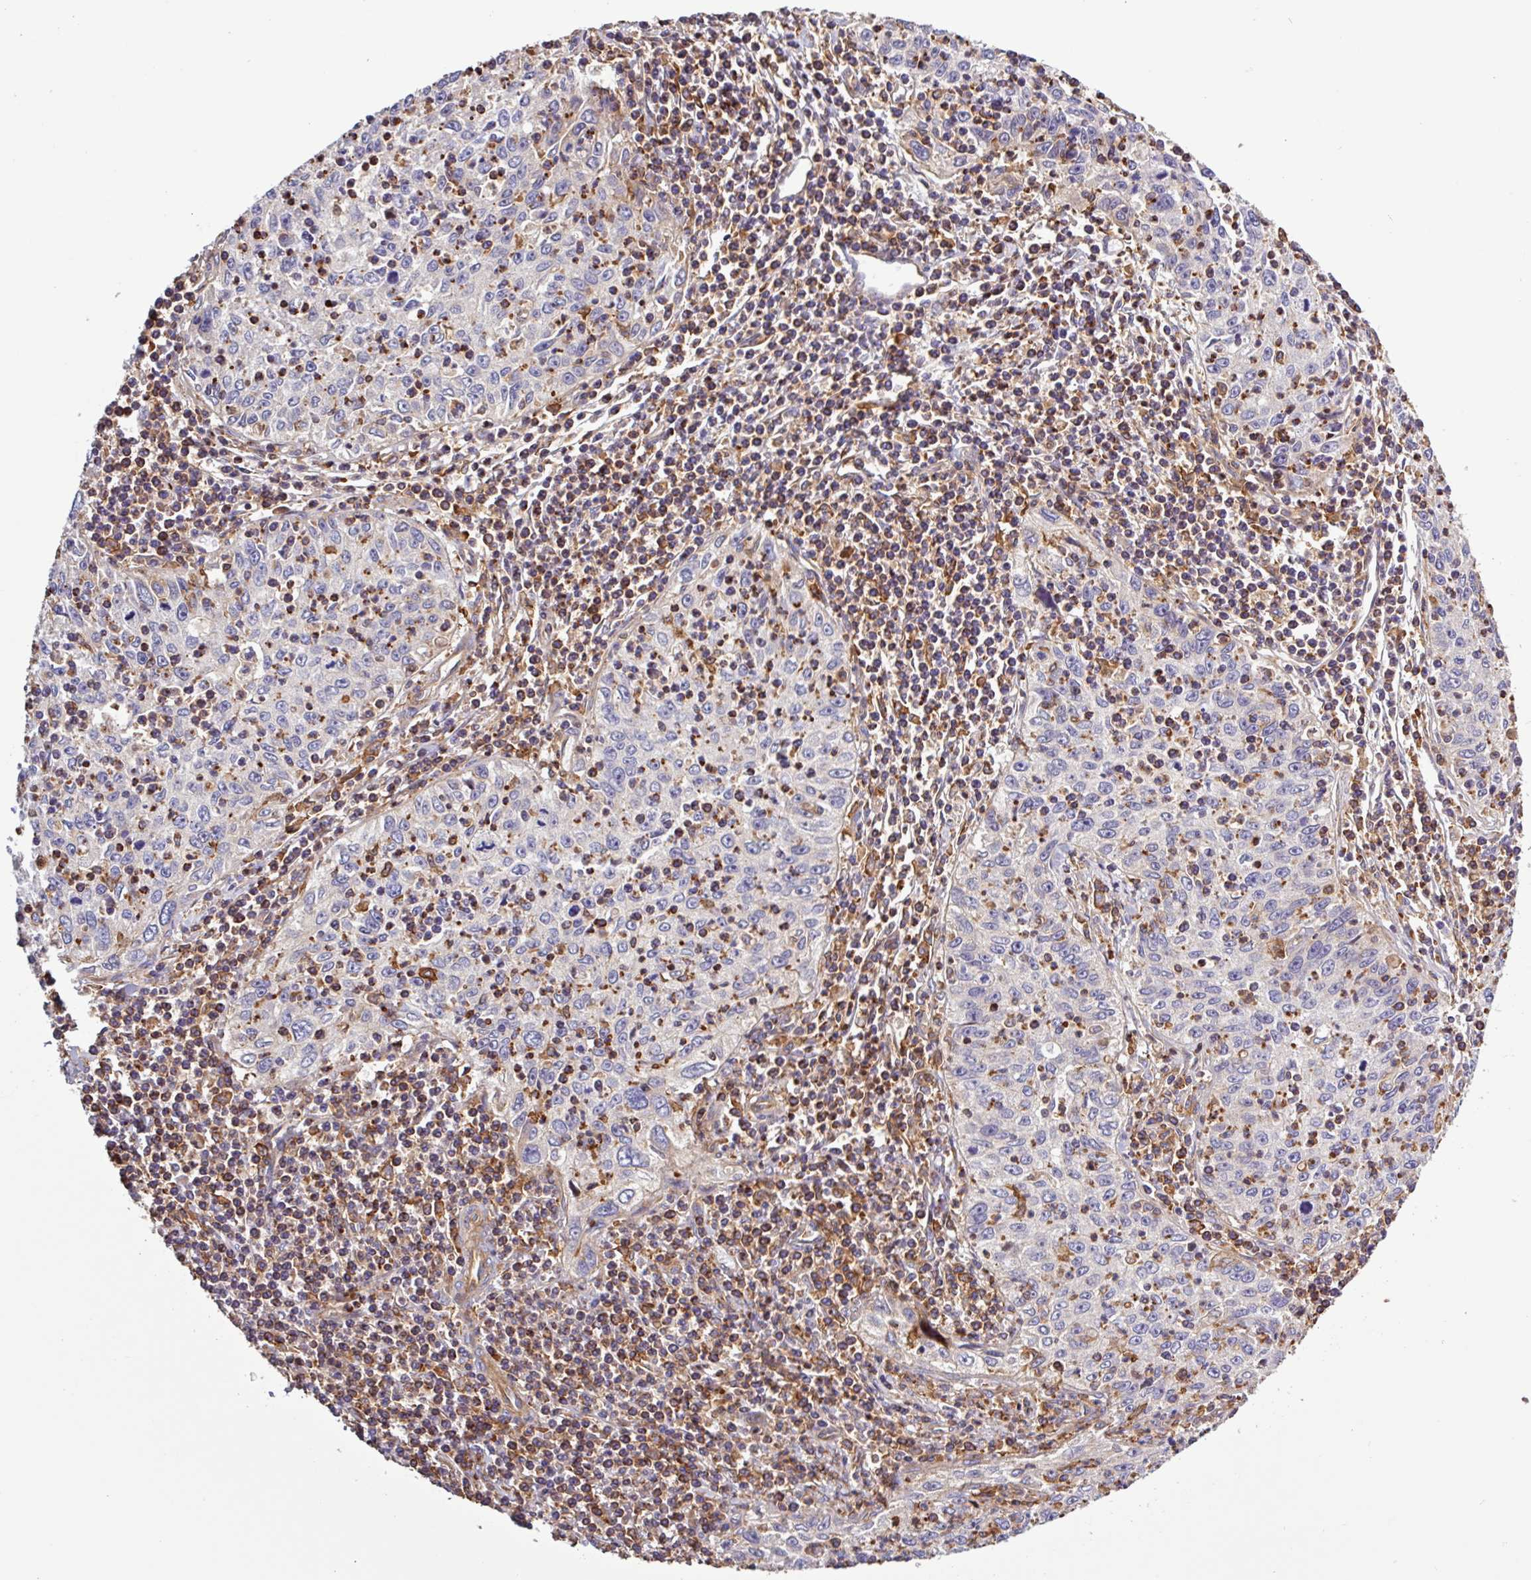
{"staining": {"intensity": "negative", "quantity": "none", "location": "none"}, "tissue": "cervical cancer", "cell_type": "Tumor cells", "image_type": "cancer", "snomed": [{"axis": "morphology", "description": "Squamous cell carcinoma, NOS"}, {"axis": "topography", "description": "Cervix"}], "caption": "DAB immunohistochemical staining of human cervical cancer displays no significant staining in tumor cells.", "gene": "ACTR3", "patient": {"sex": "female", "age": 30}}